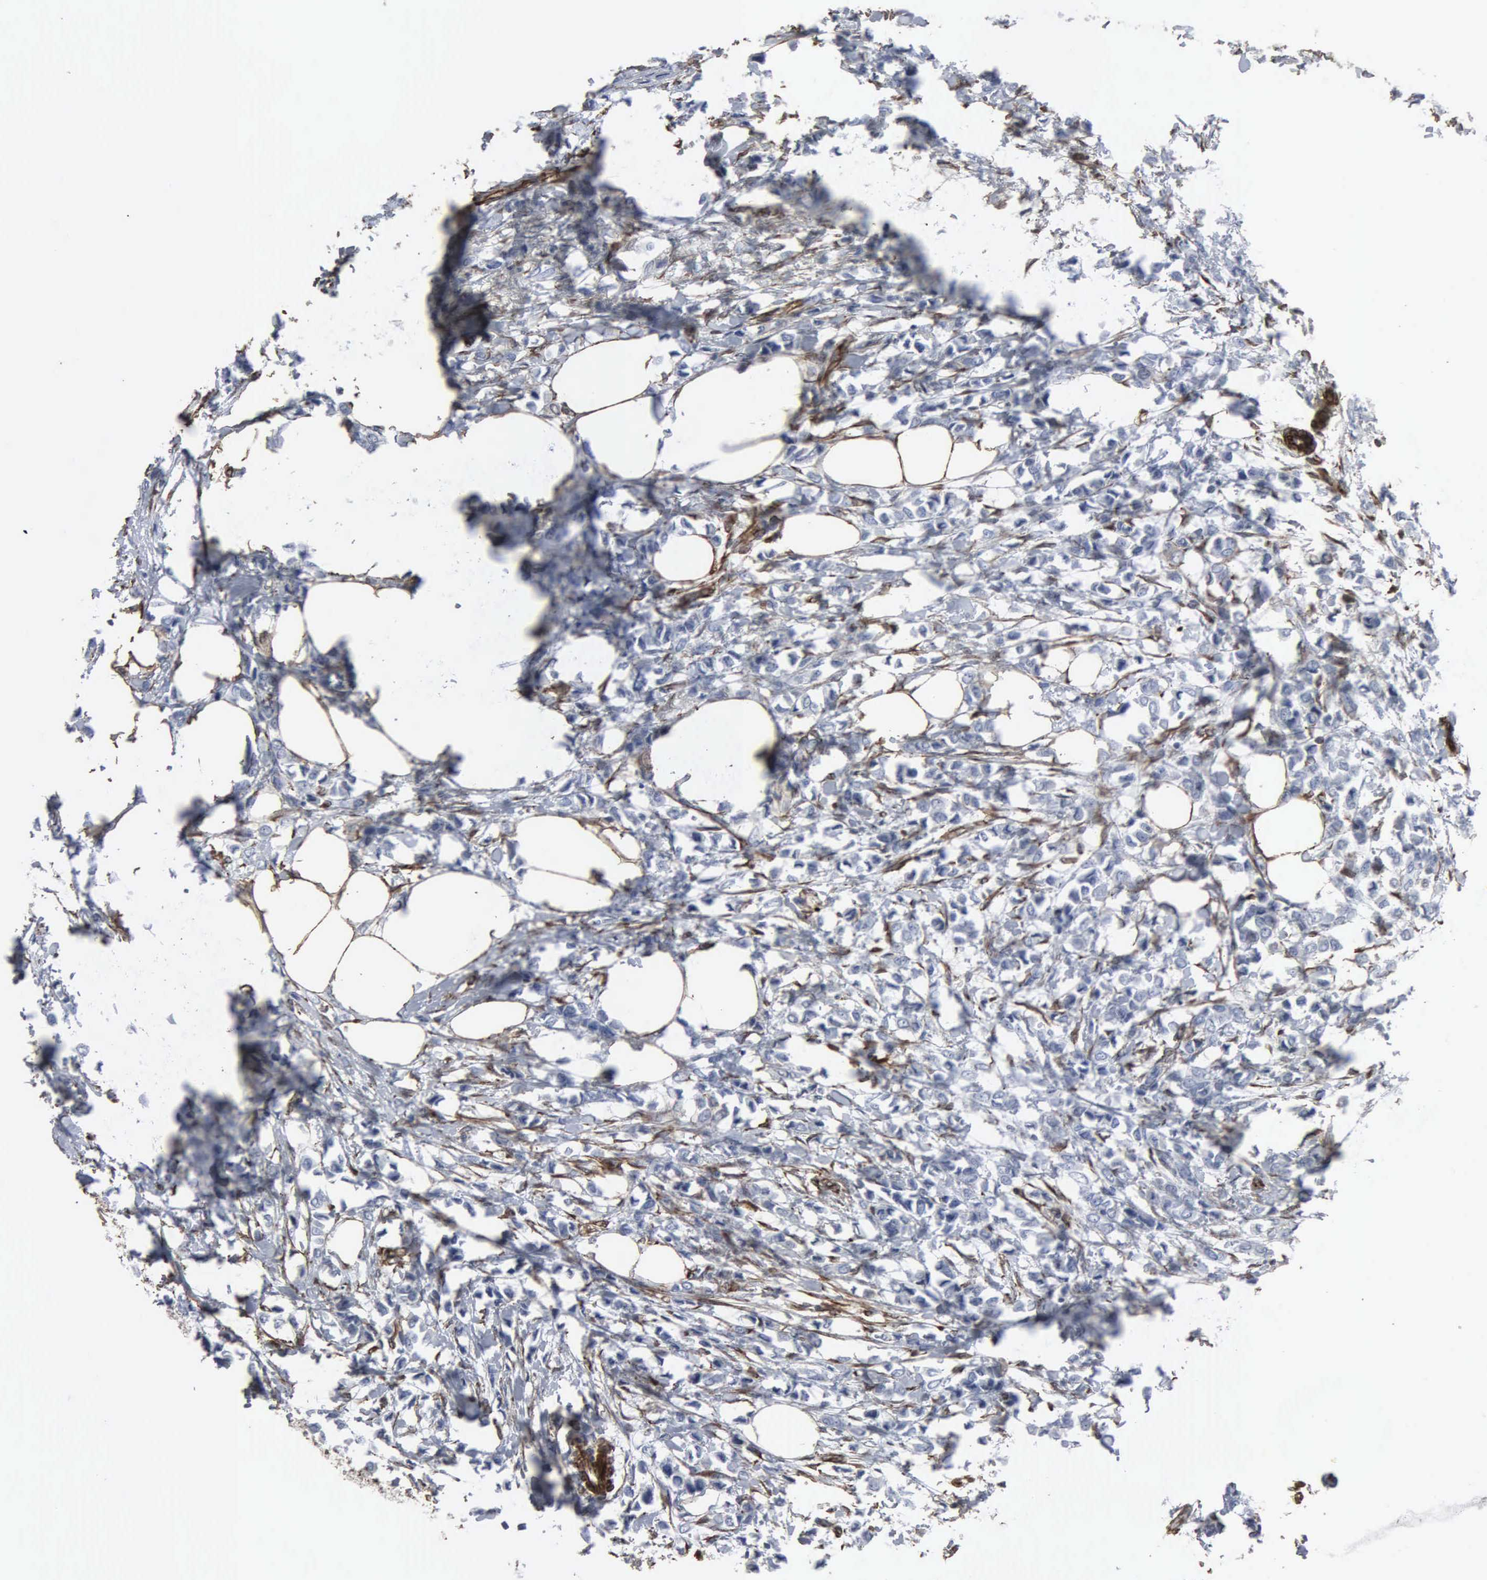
{"staining": {"intensity": "negative", "quantity": "none", "location": "none"}, "tissue": "breast cancer", "cell_type": "Tumor cells", "image_type": "cancer", "snomed": [{"axis": "morphology", "description": "Lobular carcinoma"}, {"axis": "topography", "description": "Breast"}], "caption": "Breast cancer was stained to show a protein in brown. There is no significant positivity in tumor cells.", "gene": "CCNE1", "patient": {"sex": "female", "age": 51}}